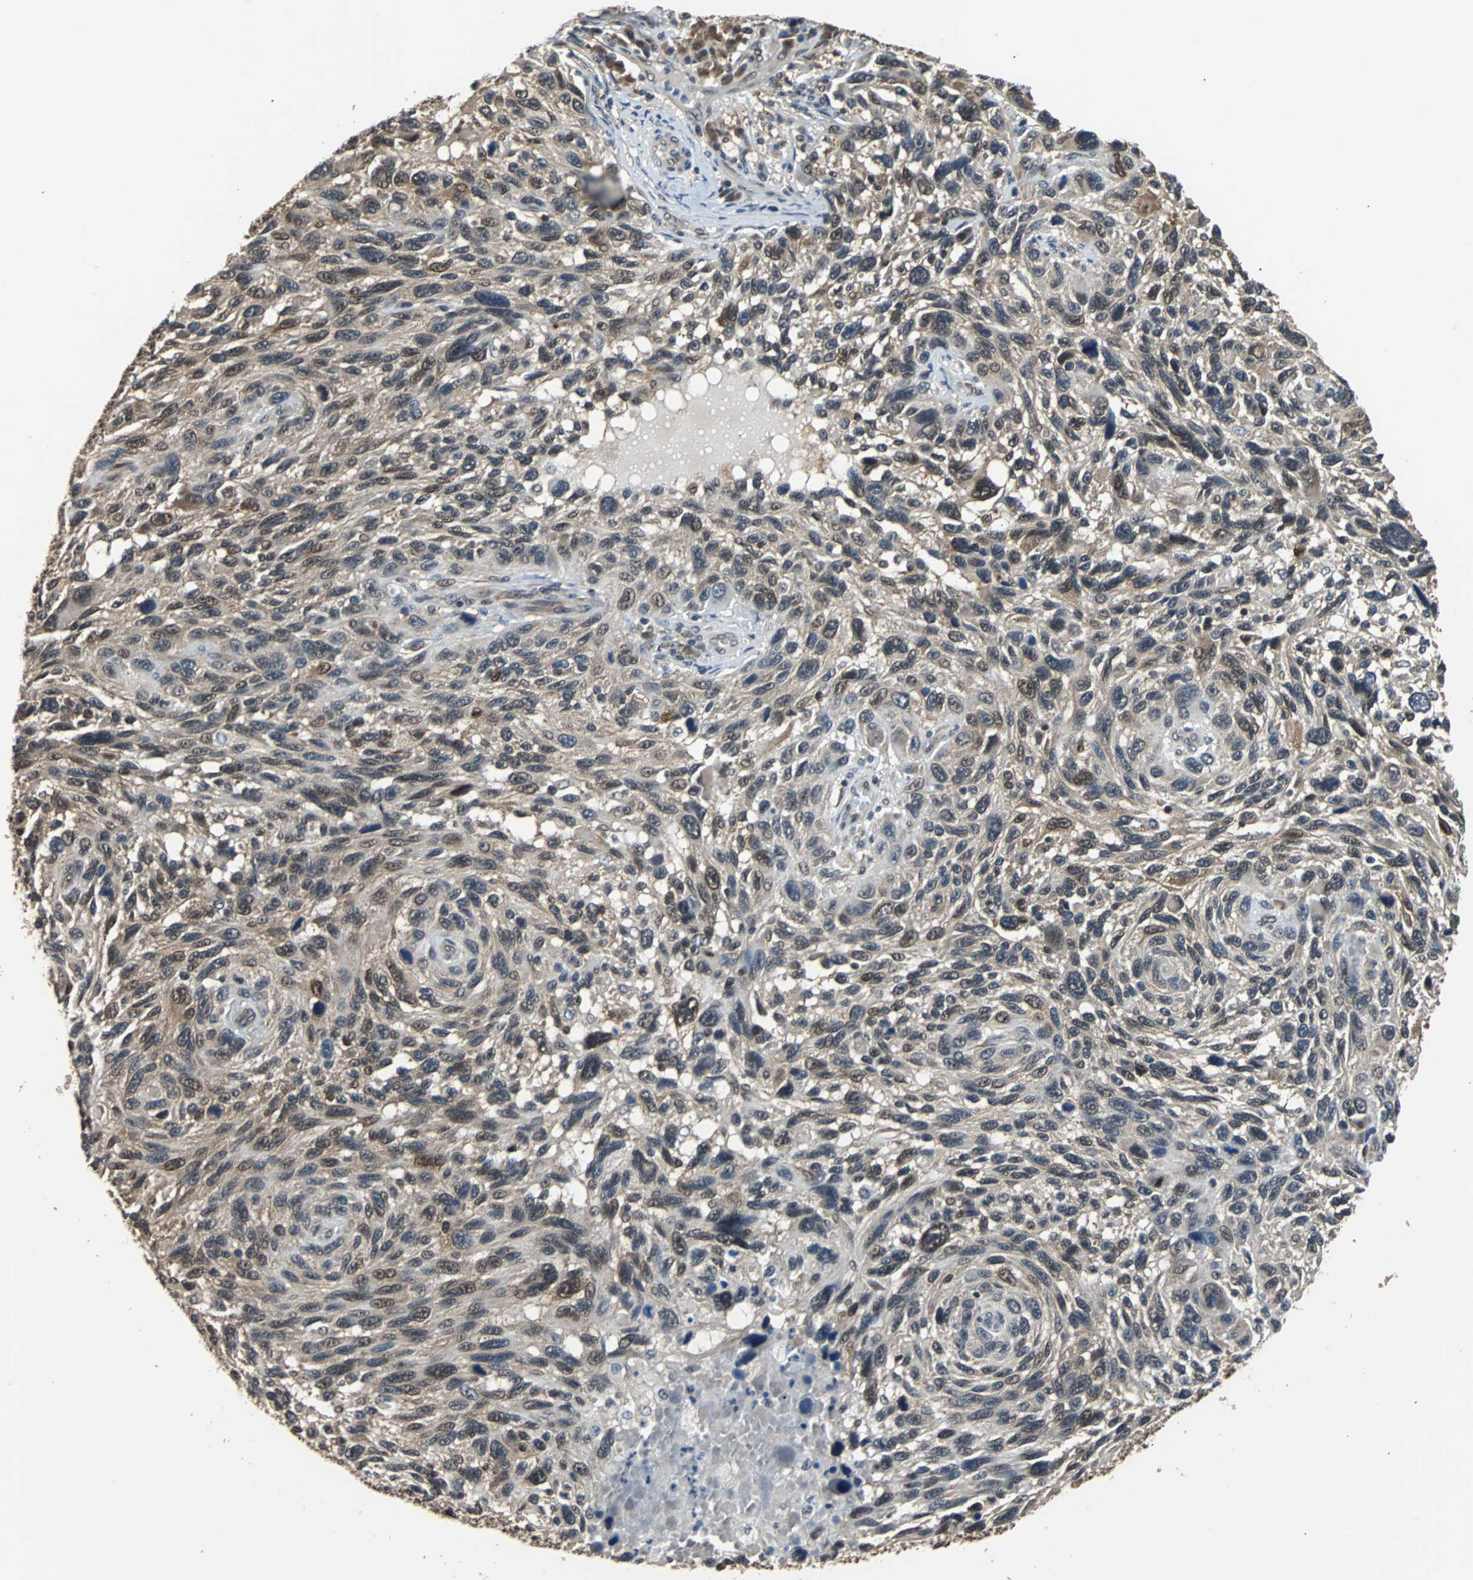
{"staining": {"intensity": "weak", "quantity": "25%-75%", "location": "cytoplasmic/membranous,nuclear"}, "tissue": "melanoma", "cell_type": "Tumor cells", "image_type": "cancer", "snomed": [{"axis": "morphology", "description": "Malignant melanoma, NOS"}, {"axis": "topography", "description": "Skin"}], "caption": "Weak cytoplasmic/membranous and nuclear expression for a protein is appreciated in approximately 25%-75% of tumor cells of melanoma using immunohistochemistry.", "gene": "PRDX6", "patient": {"sex": "male", "age": 53}}